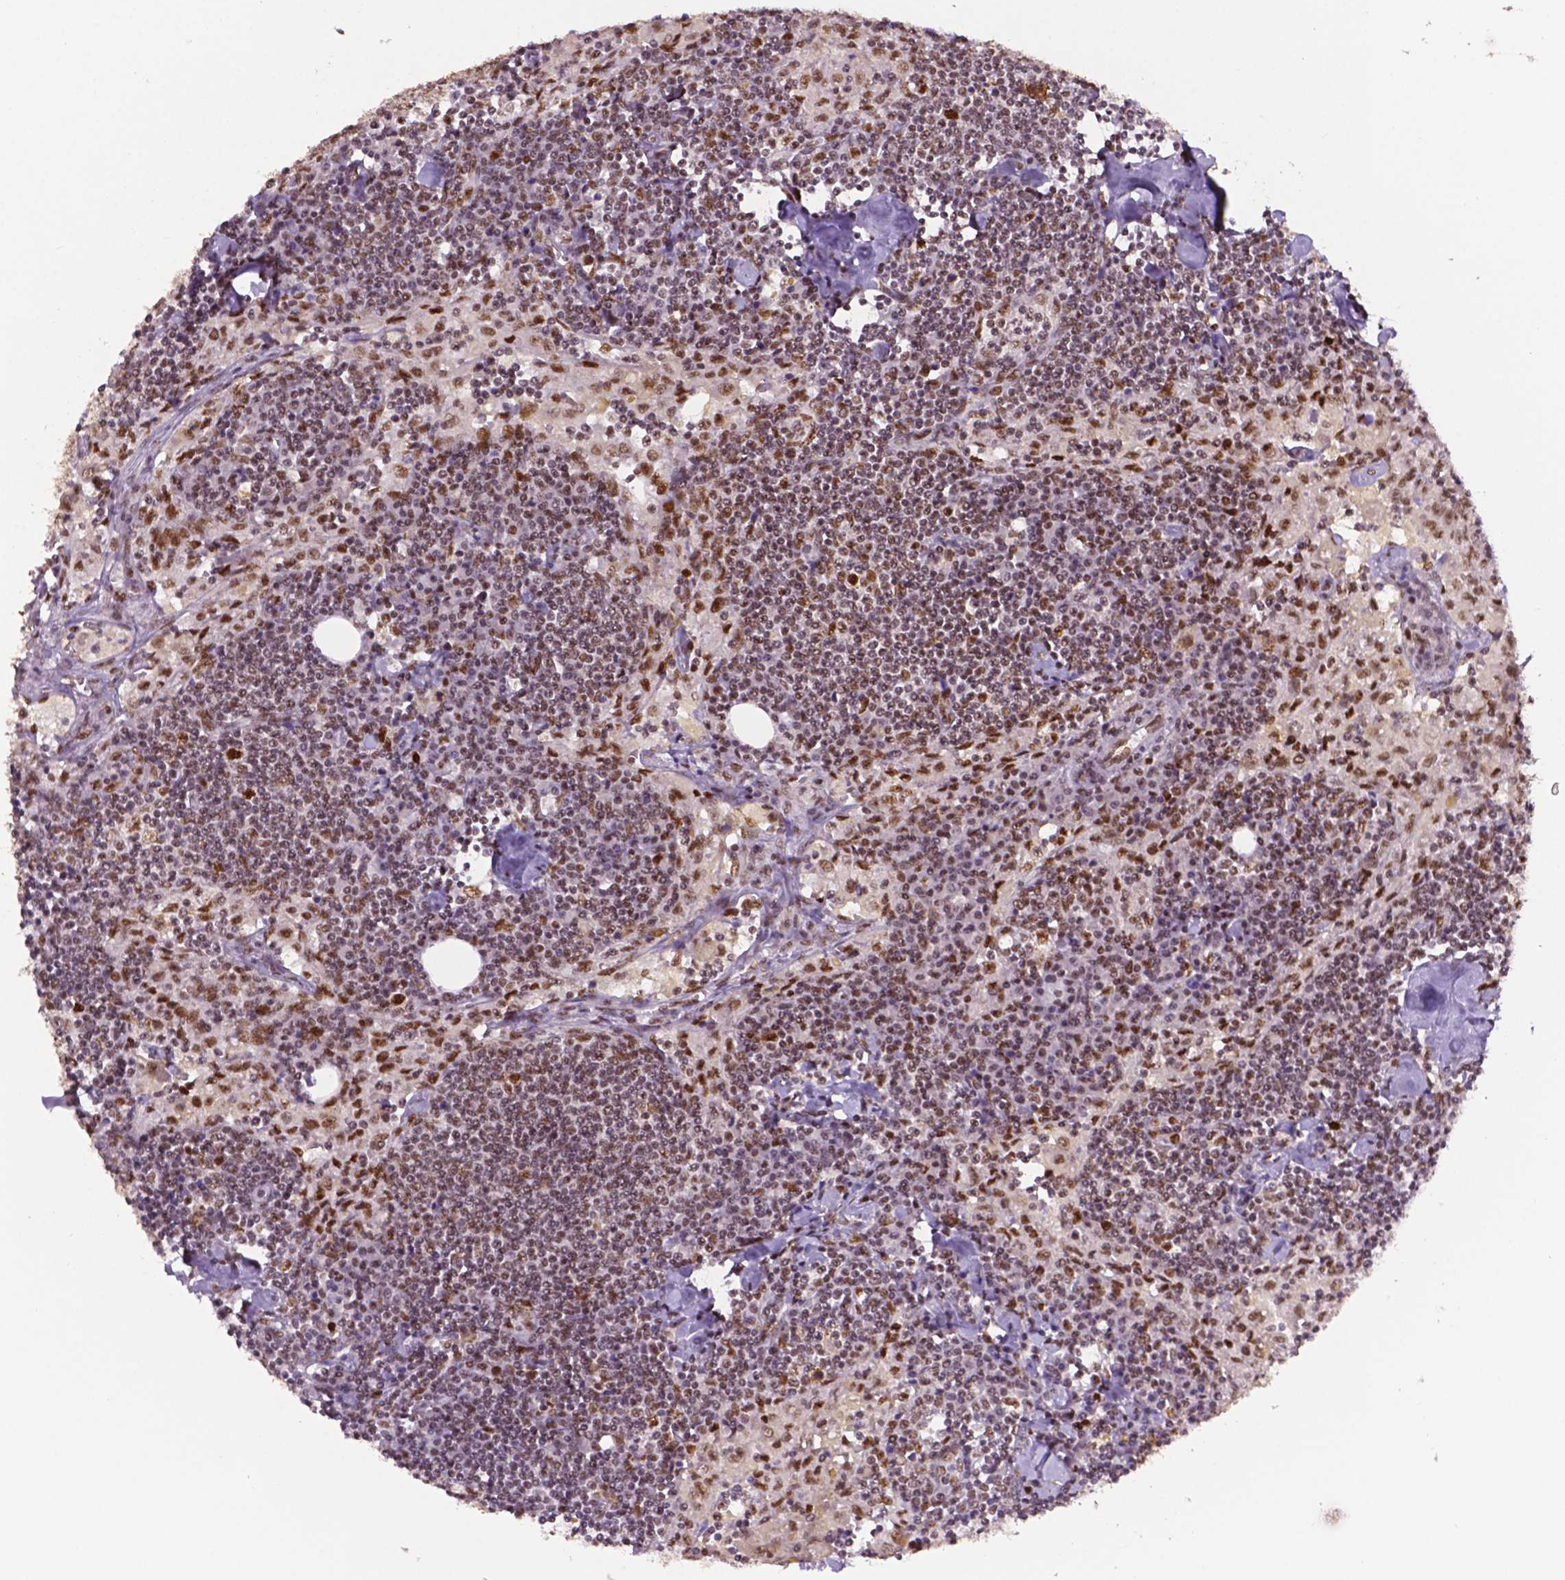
{"staining": {"intensity": "moderate", "quantity": "25%-75%", "location": "nuclear"}, "tissue": "lymph node", "cell_type": "Germinal center cells", "image_type": "normal", "snomed": [{"axis": "morphology", "description": "Normal tissue, NOS"}, {"axis": "topography", "description": "Lymph node"}], "caption": "A high-resolution histopathology image shows IHC staining of unremarkable lymph node, which shows moderate nuclear positivity in about 25%-75% of germinal center cells. The protein is shown in brown color, while the nuclei are stained blue.", "gene": "MLH1", "patient": {"sex": "male", "age": 55}}